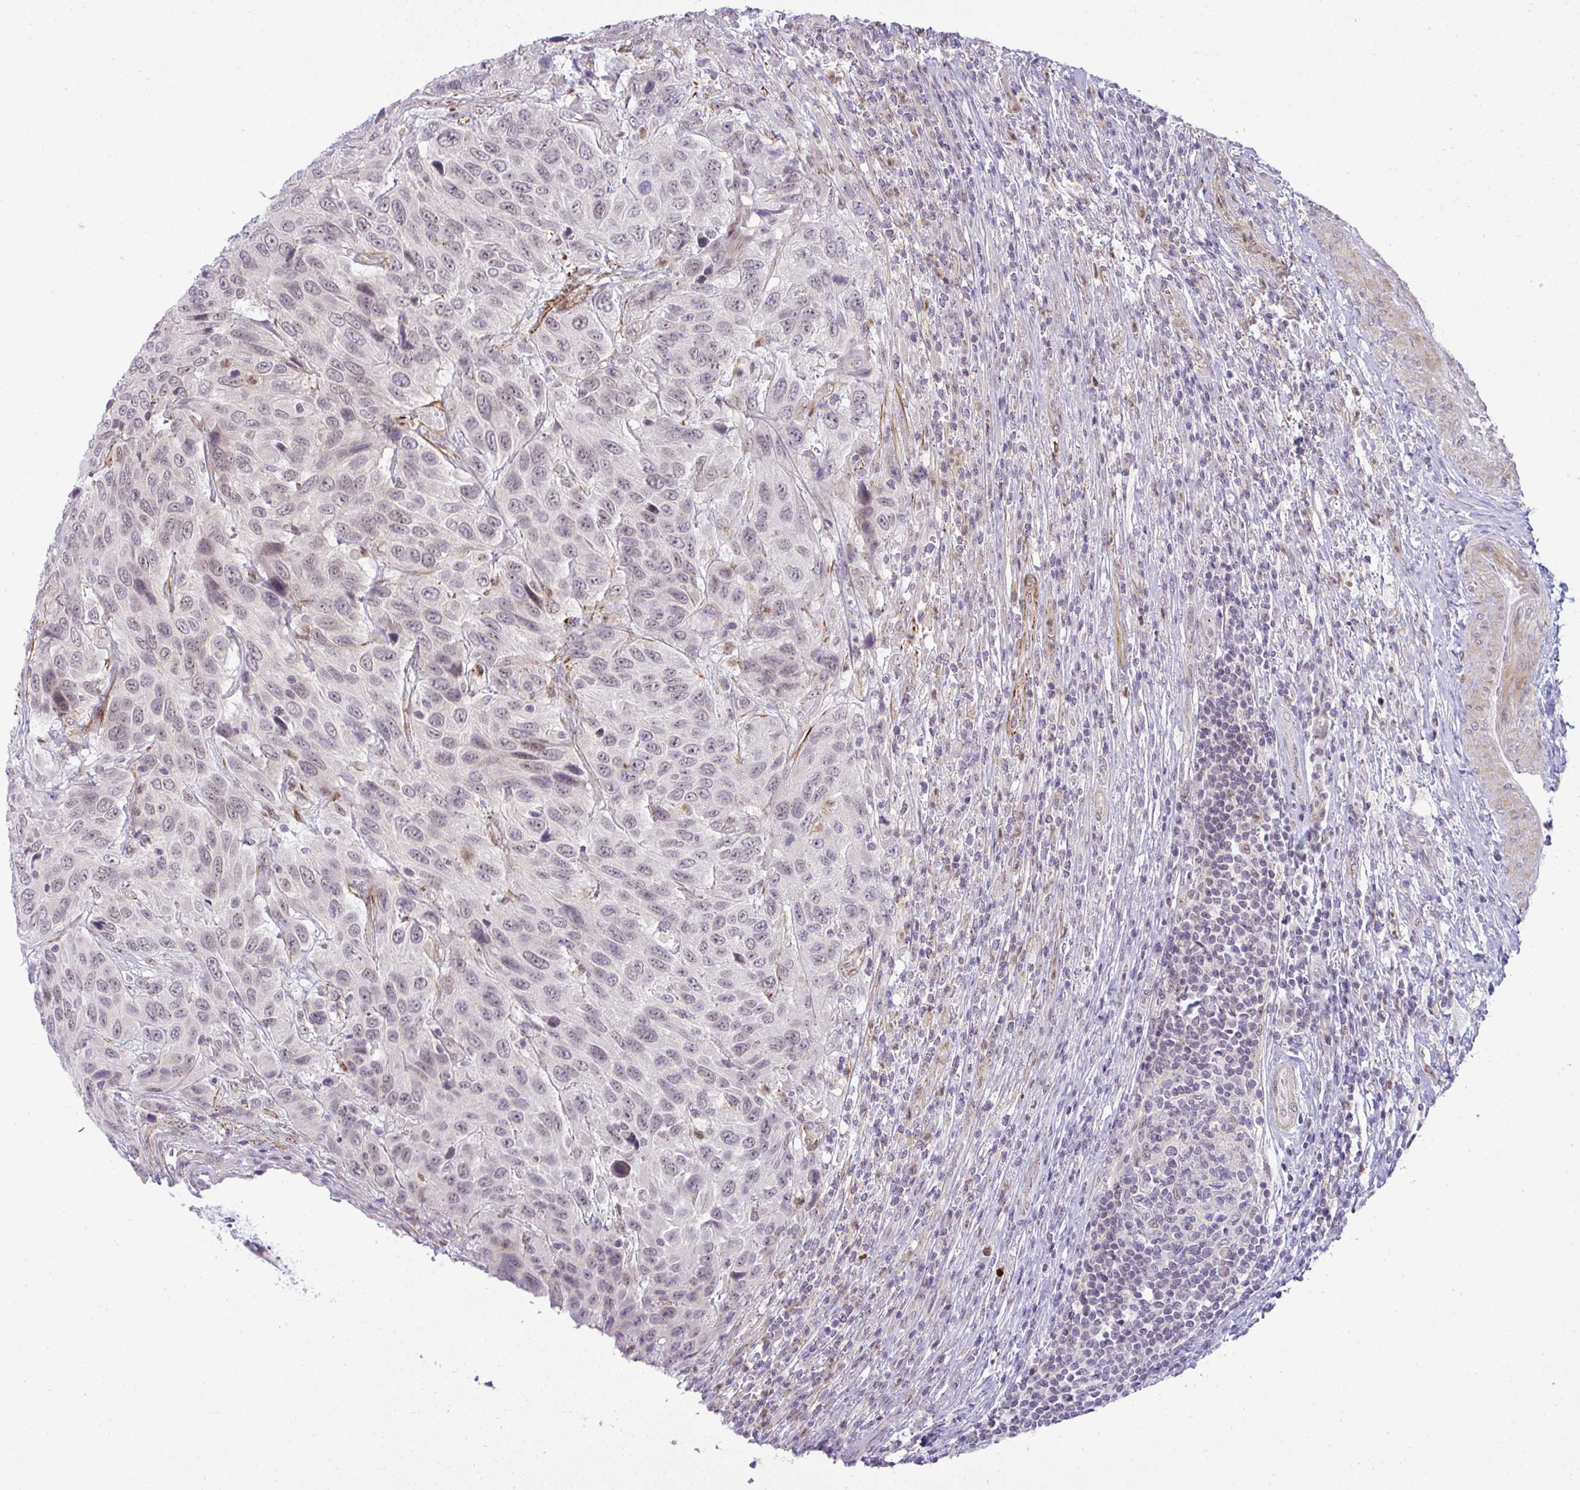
{"staining": {"intensity": "weak", "quantity": "<25%", "location": "nuclear"}, "tissue": "urothelial cancer", "cell_type": "Tumor cells", "image_type": "cancer", "snomed": [{"axis": "morphology", "description": "Urothelial carcinoma, High grade"}, {"axis": "topography", "description": "Urinary bladder"}], "caption": "Photomicrograph shows no protein staining in tumor cells of urothelial carcinoma (high-grade) tissue.", "gene": "DZIP1", "patient": {"sex": "female", "age": 70}}